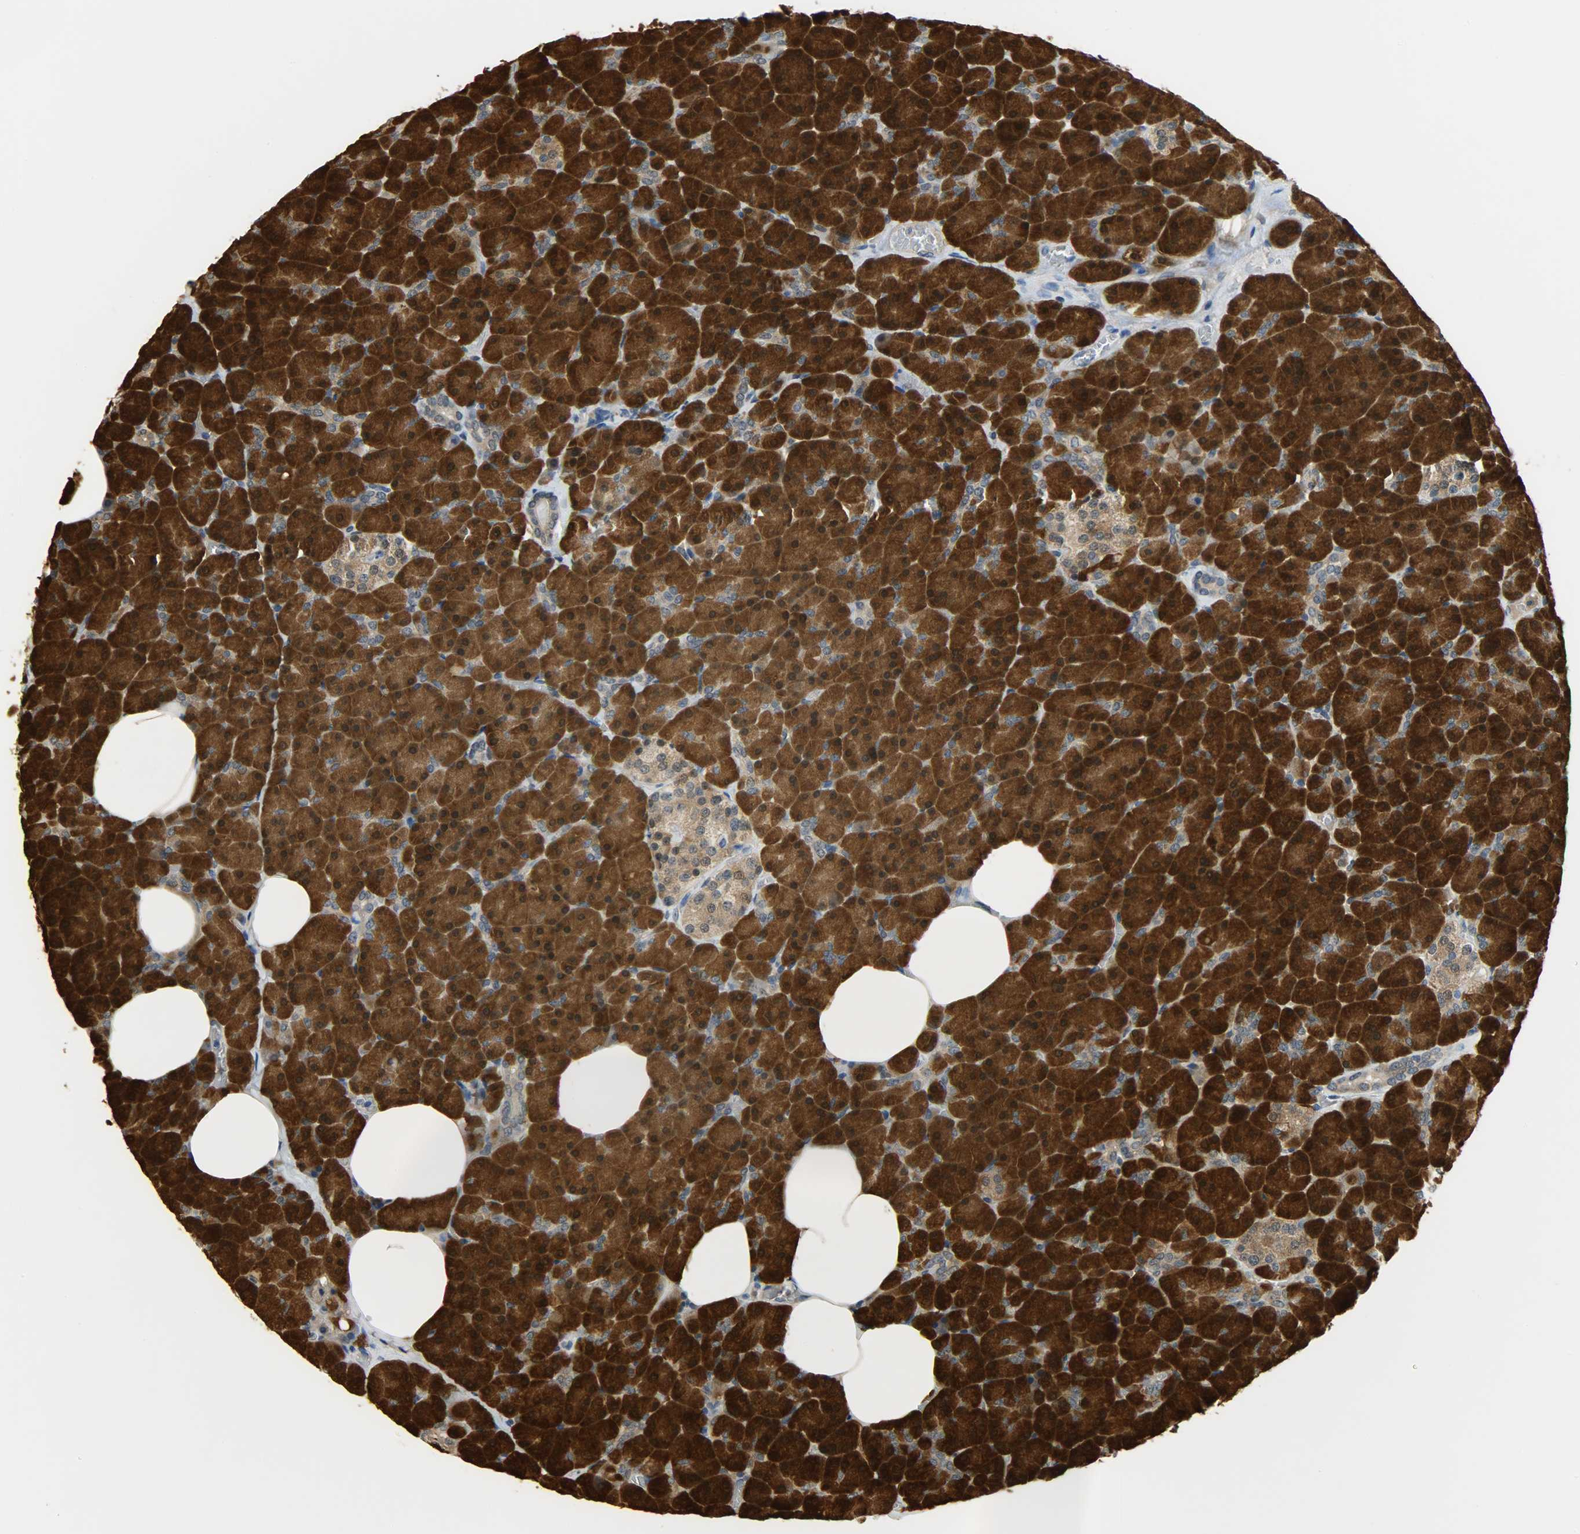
{"staining": {"intensity": "strong", "quantity": ">75%", "location": "cytoplasmic/membranous,nuclear"}, "tissue": "pancreas", "cell_type": "Exocrine glandular cells", "image_type": "normal", "snomed": [{"axis": "morphology", "description": "Normal tissue, NOS"}, {"axis": "topography", "description": "Pancreas"}], "caption": "Pancreas stained for a protein (brown) reveals strong cytoplasmic/membranous,nuclear positive expression in about >75% of exocrine glandular cells.", "gene": "EIF4EBP1", "patient": {"sex": "female", "age": 35}}